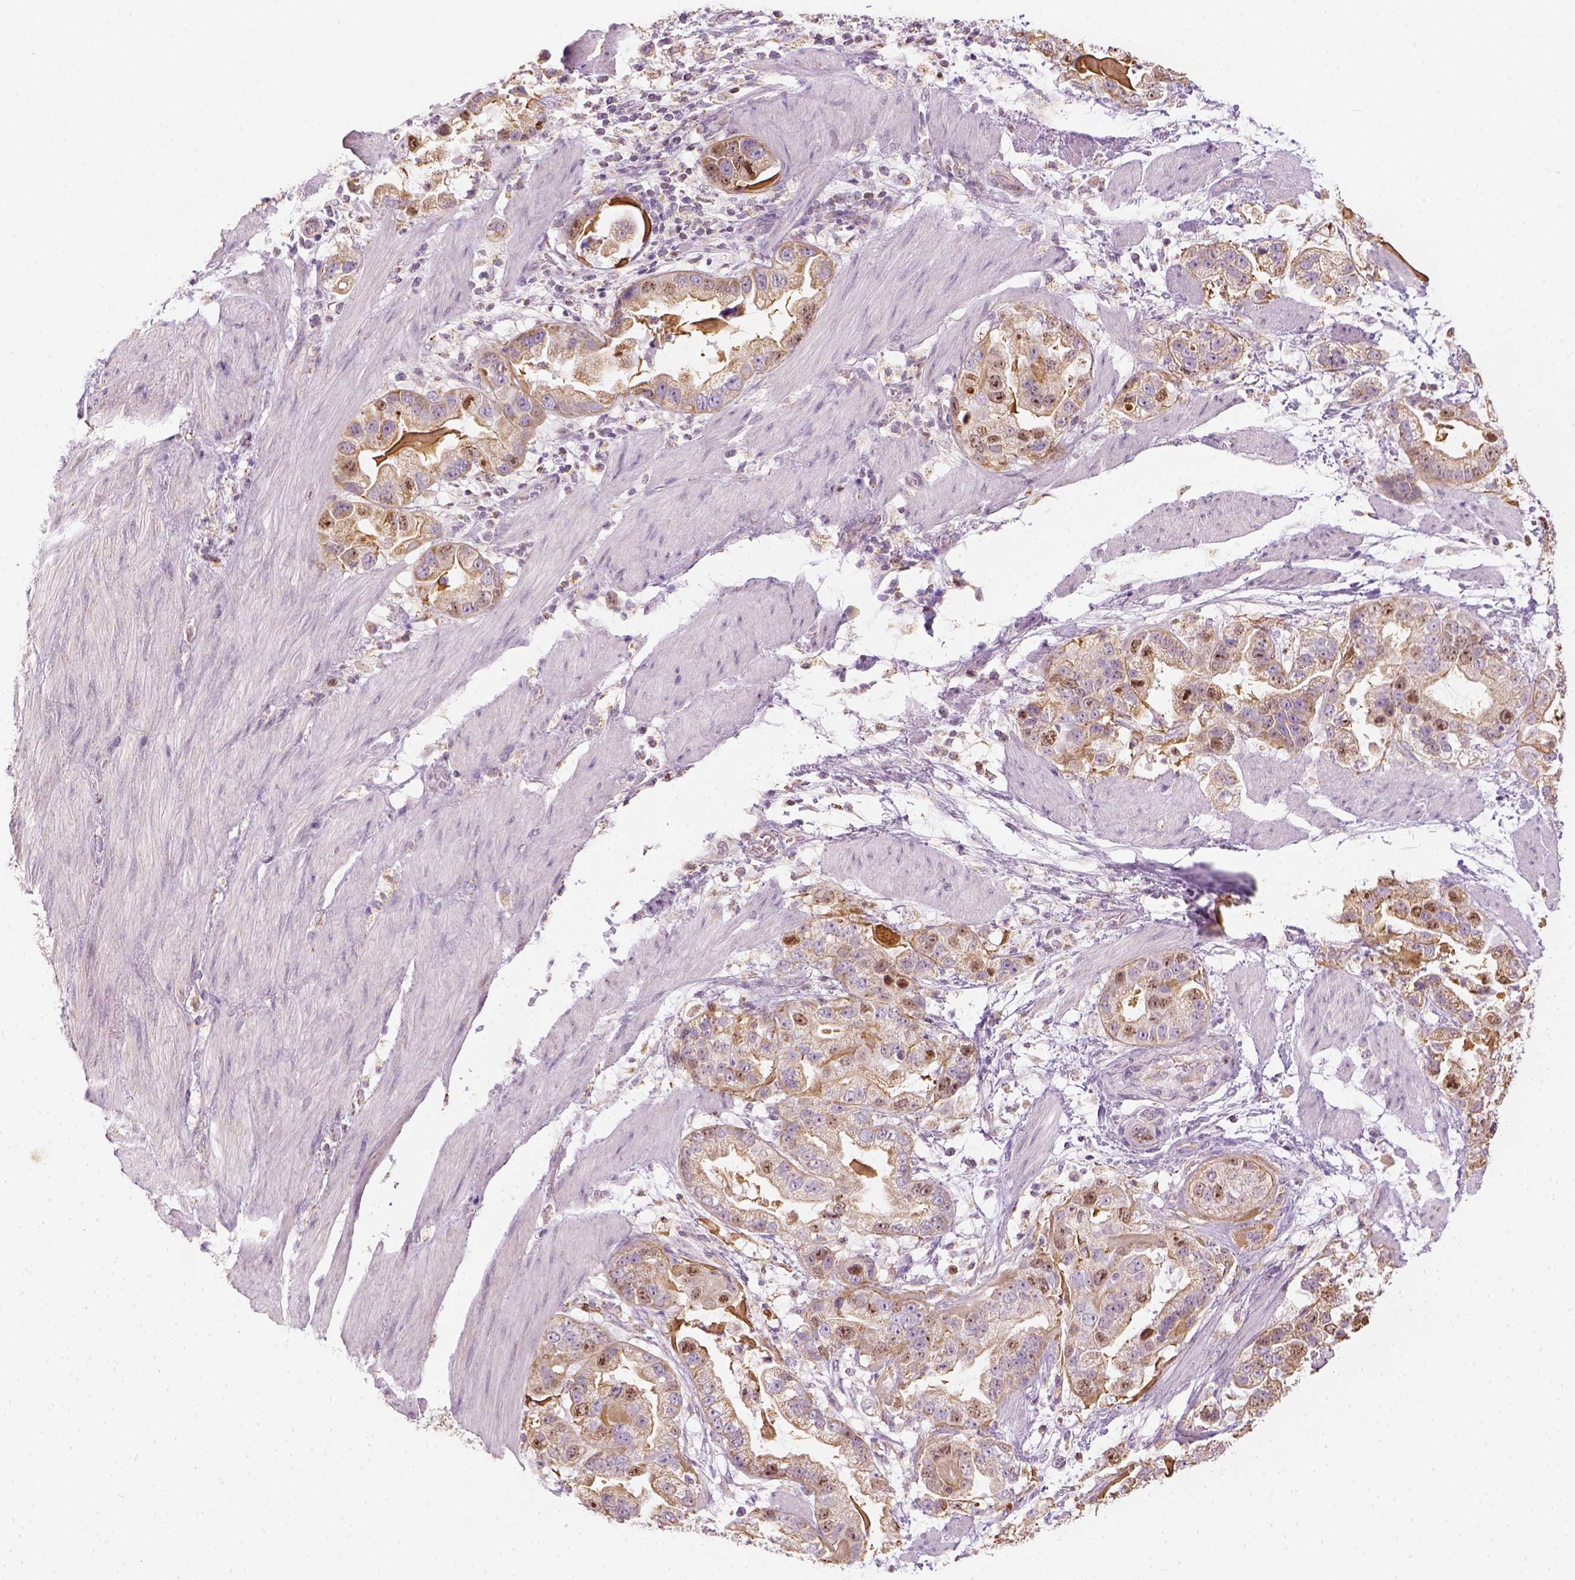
{"staining": {"intensity": "moderate", "quantity": "25%-75%", "location": "cytoplasmic/membranous"}, "tissue": "stomach cancer", "cell_type": "Tumor cells", "image_type": "cancer", "snomed": [{"axis": "morphology", "description": "Adenocarcinoma, NOS"}, {"axis": "topography", "description": "Stomach"}], "caption": "Immunohistochemical staining of stomach cancer displays moderate cytoplasmic/membranous protein staining in about 25%-75% of tumor cells. (Stains: DAB in brown, nuclei in blue, Microscopy: brightfield microscopy at high magnification).", "gene": "LCA5", "patient": {"sex": "male", "age": 59}}